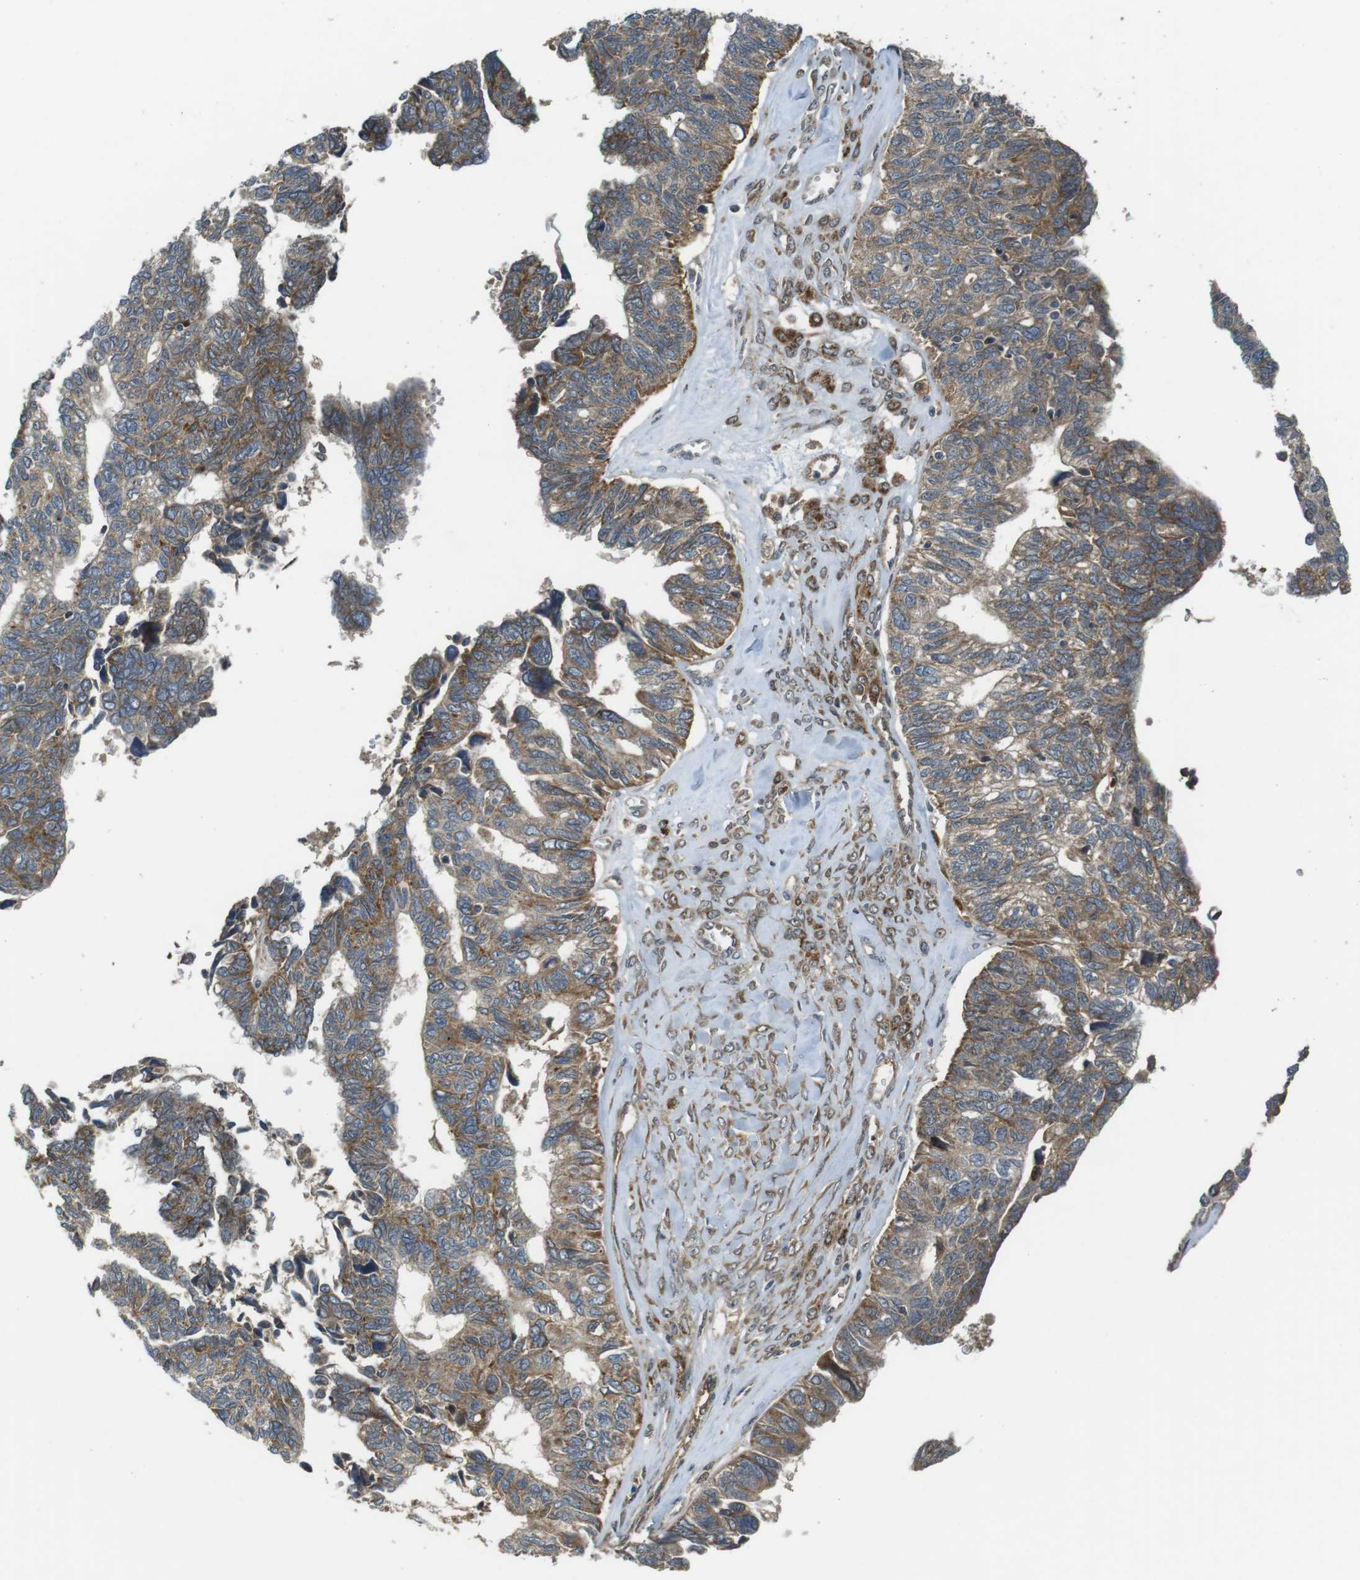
{"staining": {"intensity": "moderate", "quantity": ">75%", "location": "cytoplasmic/membranous"}, "tissue": "ovarian cancer", "cell_type": "Tumor cells", "image_type": "cancer", "snomed": [{"axis": "morphology", "description": "Cystadenocarcinoma, serous, NOS"}, {"axis": "topography", "description": "Ovary"}], "caption": "IHC of ovarian cancer demonstrates medium levels of moderate cytoplasmic/membranous staining in about >75% of tumor cells. The staining was performed using DAB, with brown indicating positive protein expression. Nuclei are stained blue with hematoxylin.", "gene": "IFFO2", "patient": {"sex": "female", "age": 79}}